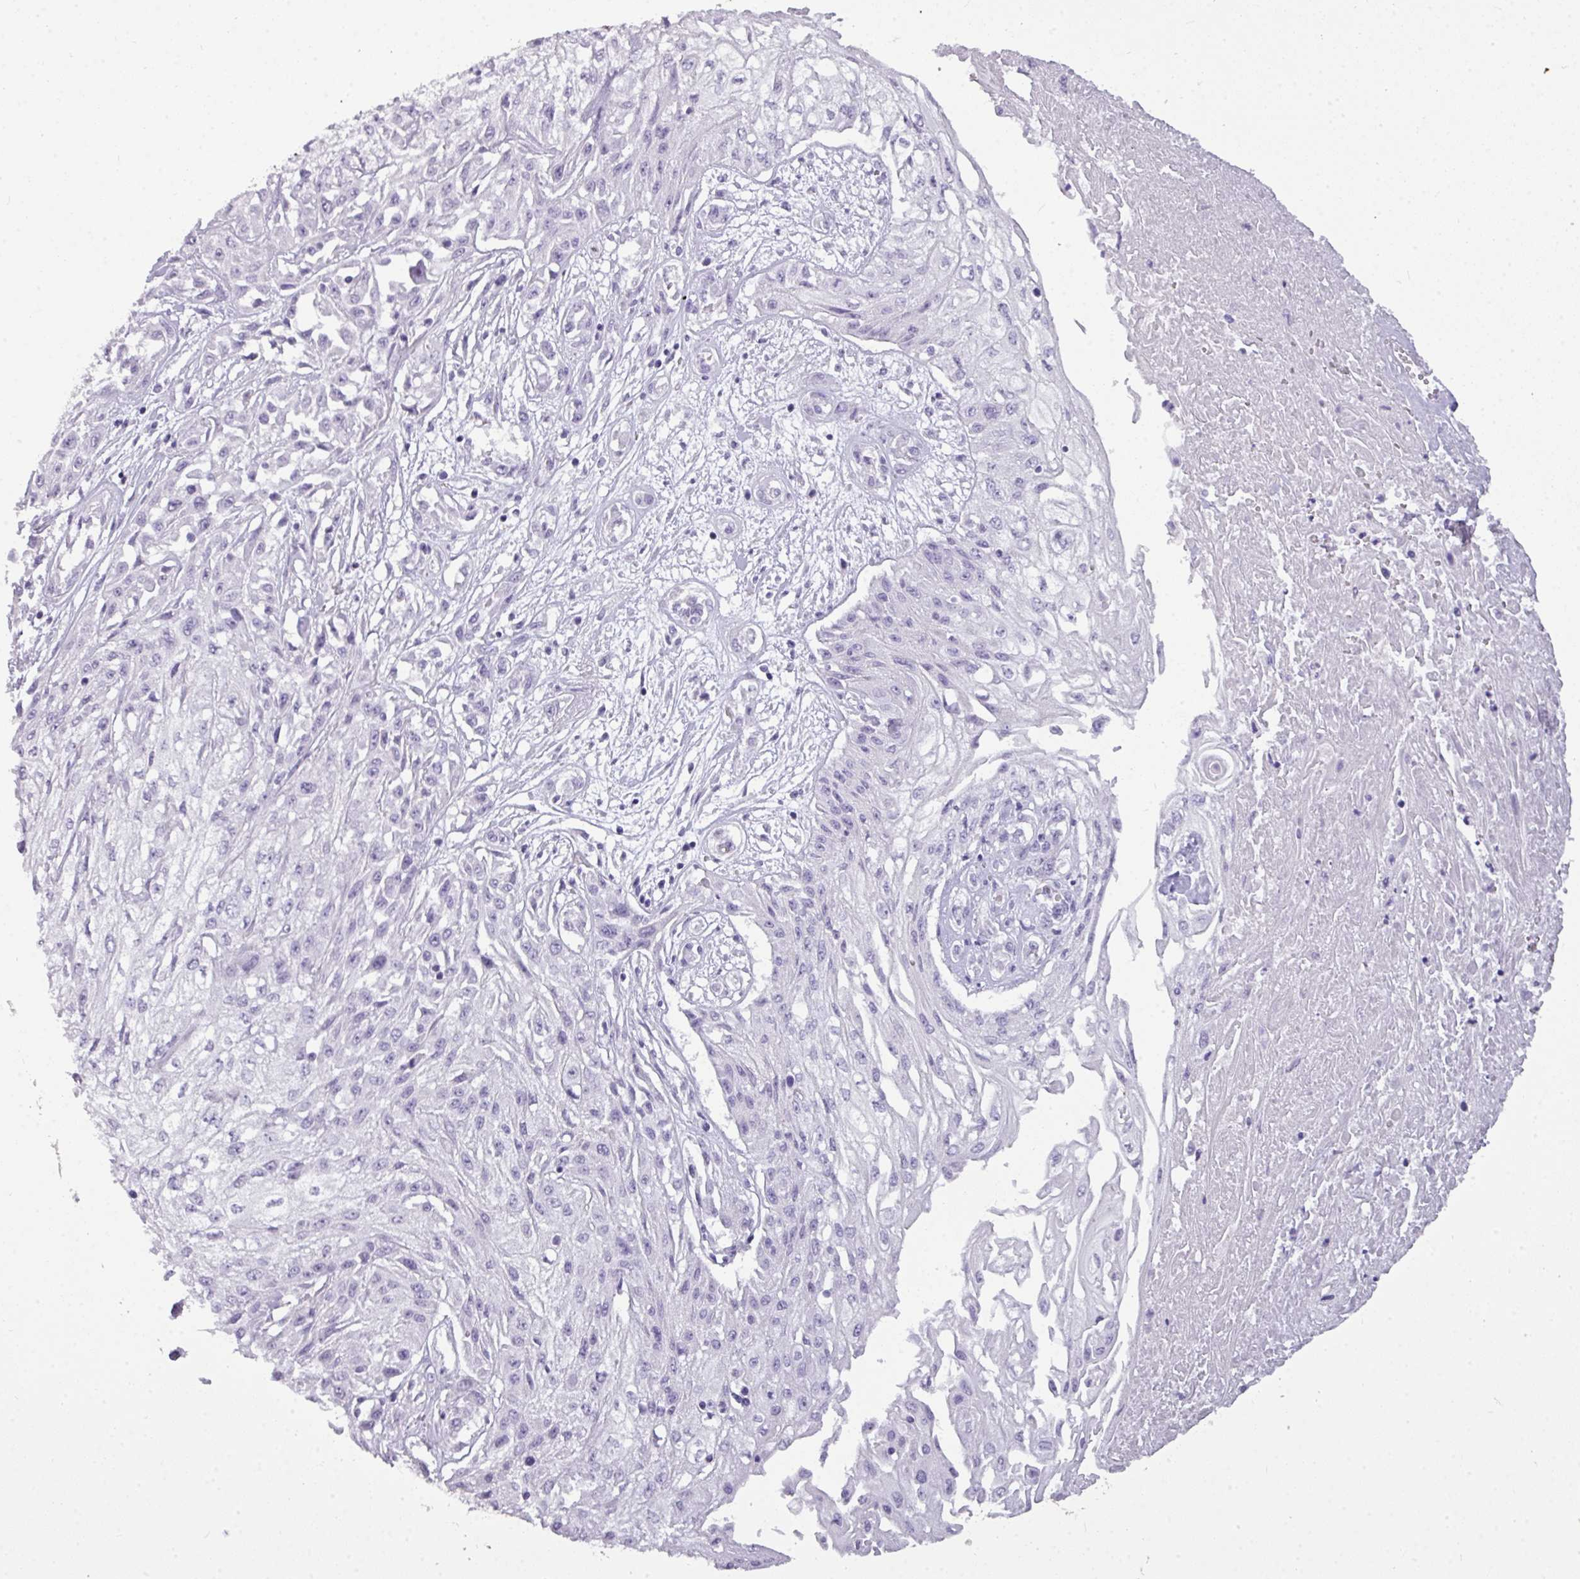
{"staining": {"intensity": "negative", "quantity": "none", "location": "none"}, "tissue": "skin cancer", "cell_type": "Tumor cells", "image_type": "cancer", "snomed": [{"axis": "morphology", "description": "Squamous cell carcinoma, NOS"}, {"axis": "morphology", "description": "Squamous cell carcinoma, metastatic, NOS"}, {"axis": "topography", "description": "Skin"}, {"axis": "topography", "description": "Lymph node"}], "caption": "Immunohistochemical staining of skin cancer shows no significant expression in tumor cells.", "gene": "TMEM91", "patient": {"sex": "male", "age": 75}}